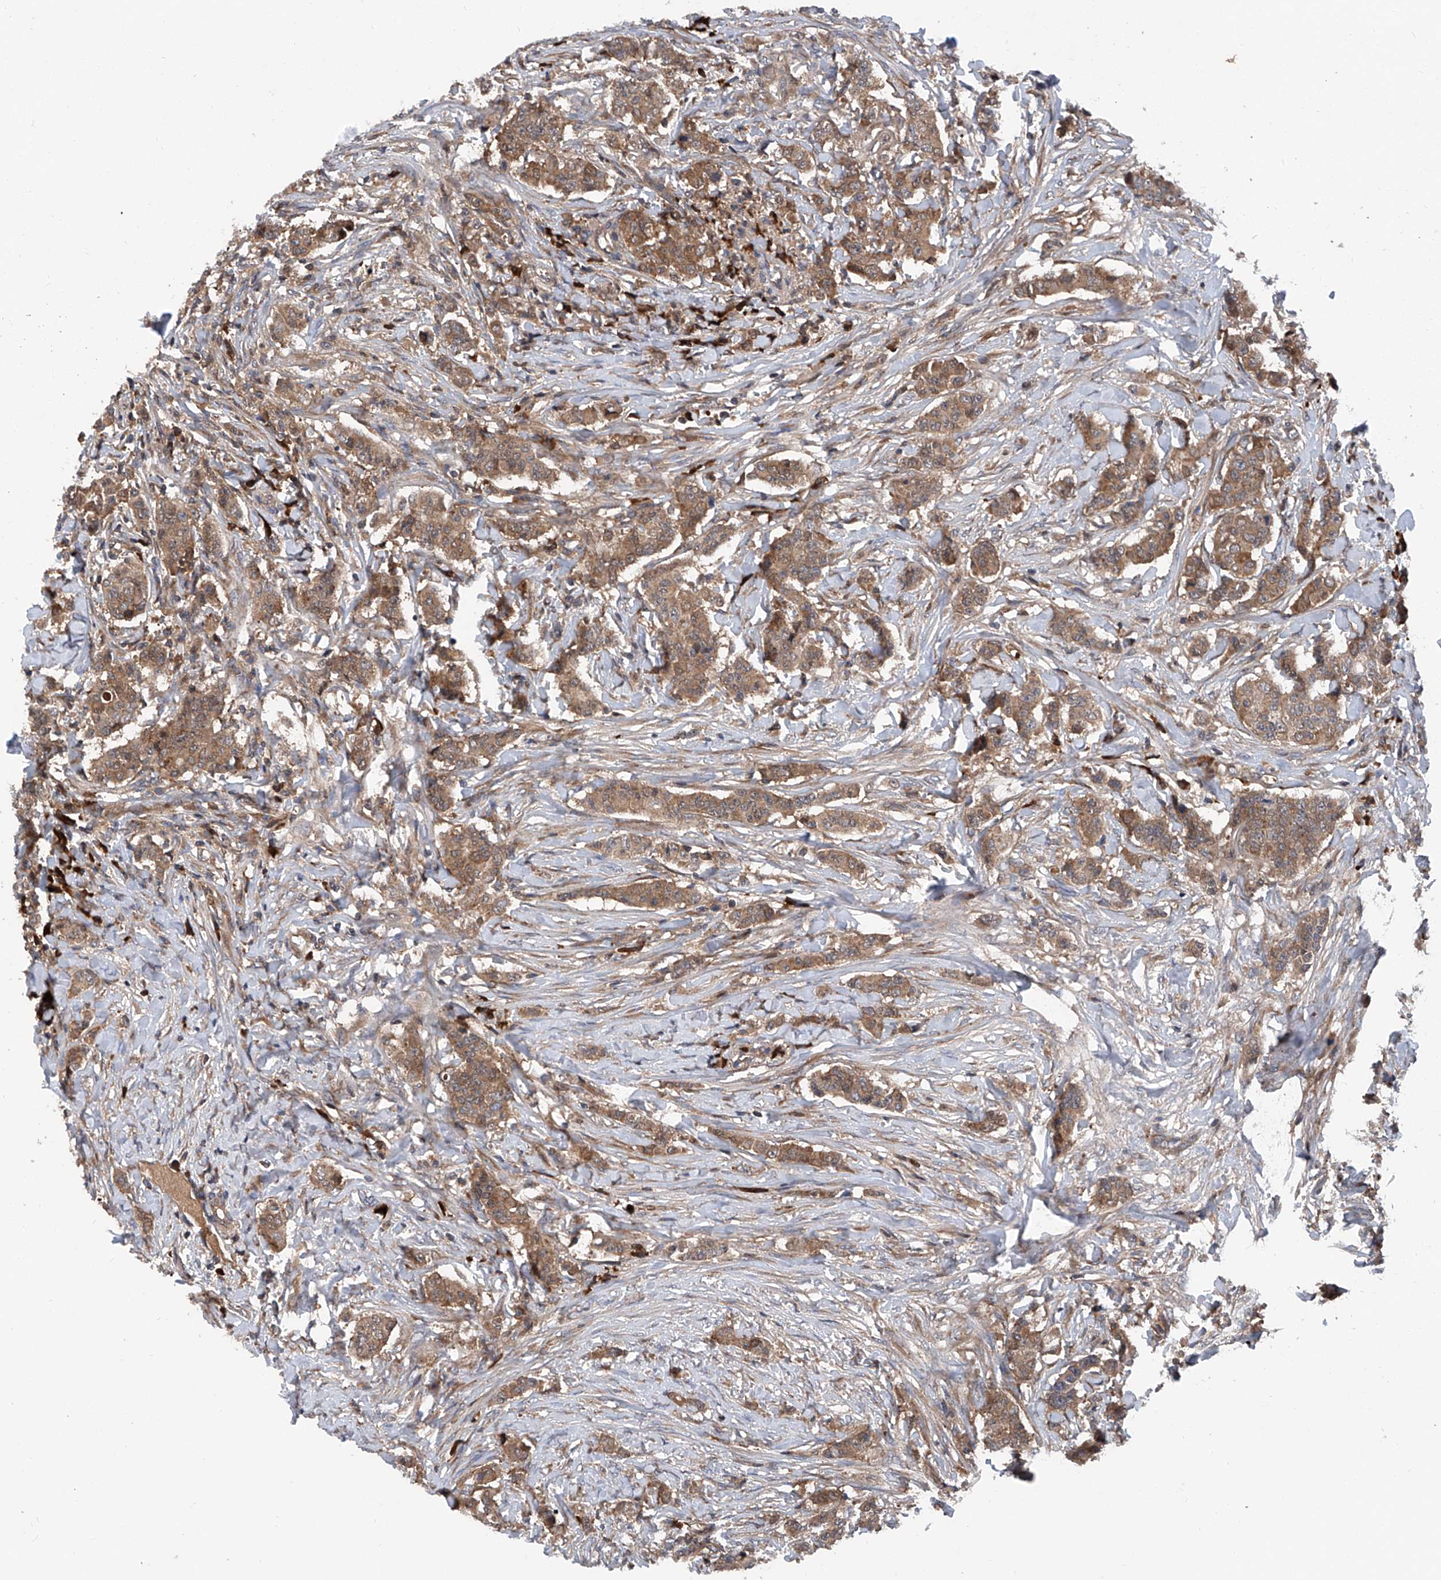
{"staining": {"intensity": "moderate", "quantity": ">75%", "location": "cytoplasmic/membranous"}, "tissue": "breast cancer", "cell_type": "Tumor cells", "image_type": "cancer", "snomed": [{"axis": "morphology", "description": "Duct carcinoma"}, {"axis": "topography", "description": "Breast"}], "caption": "Intraductal carcinoma (breast) stained with a protein marker reveals moderate staining in tumor cells.", "gene": "ASCC3", "patient": {"sex": "female", "age": 40}}